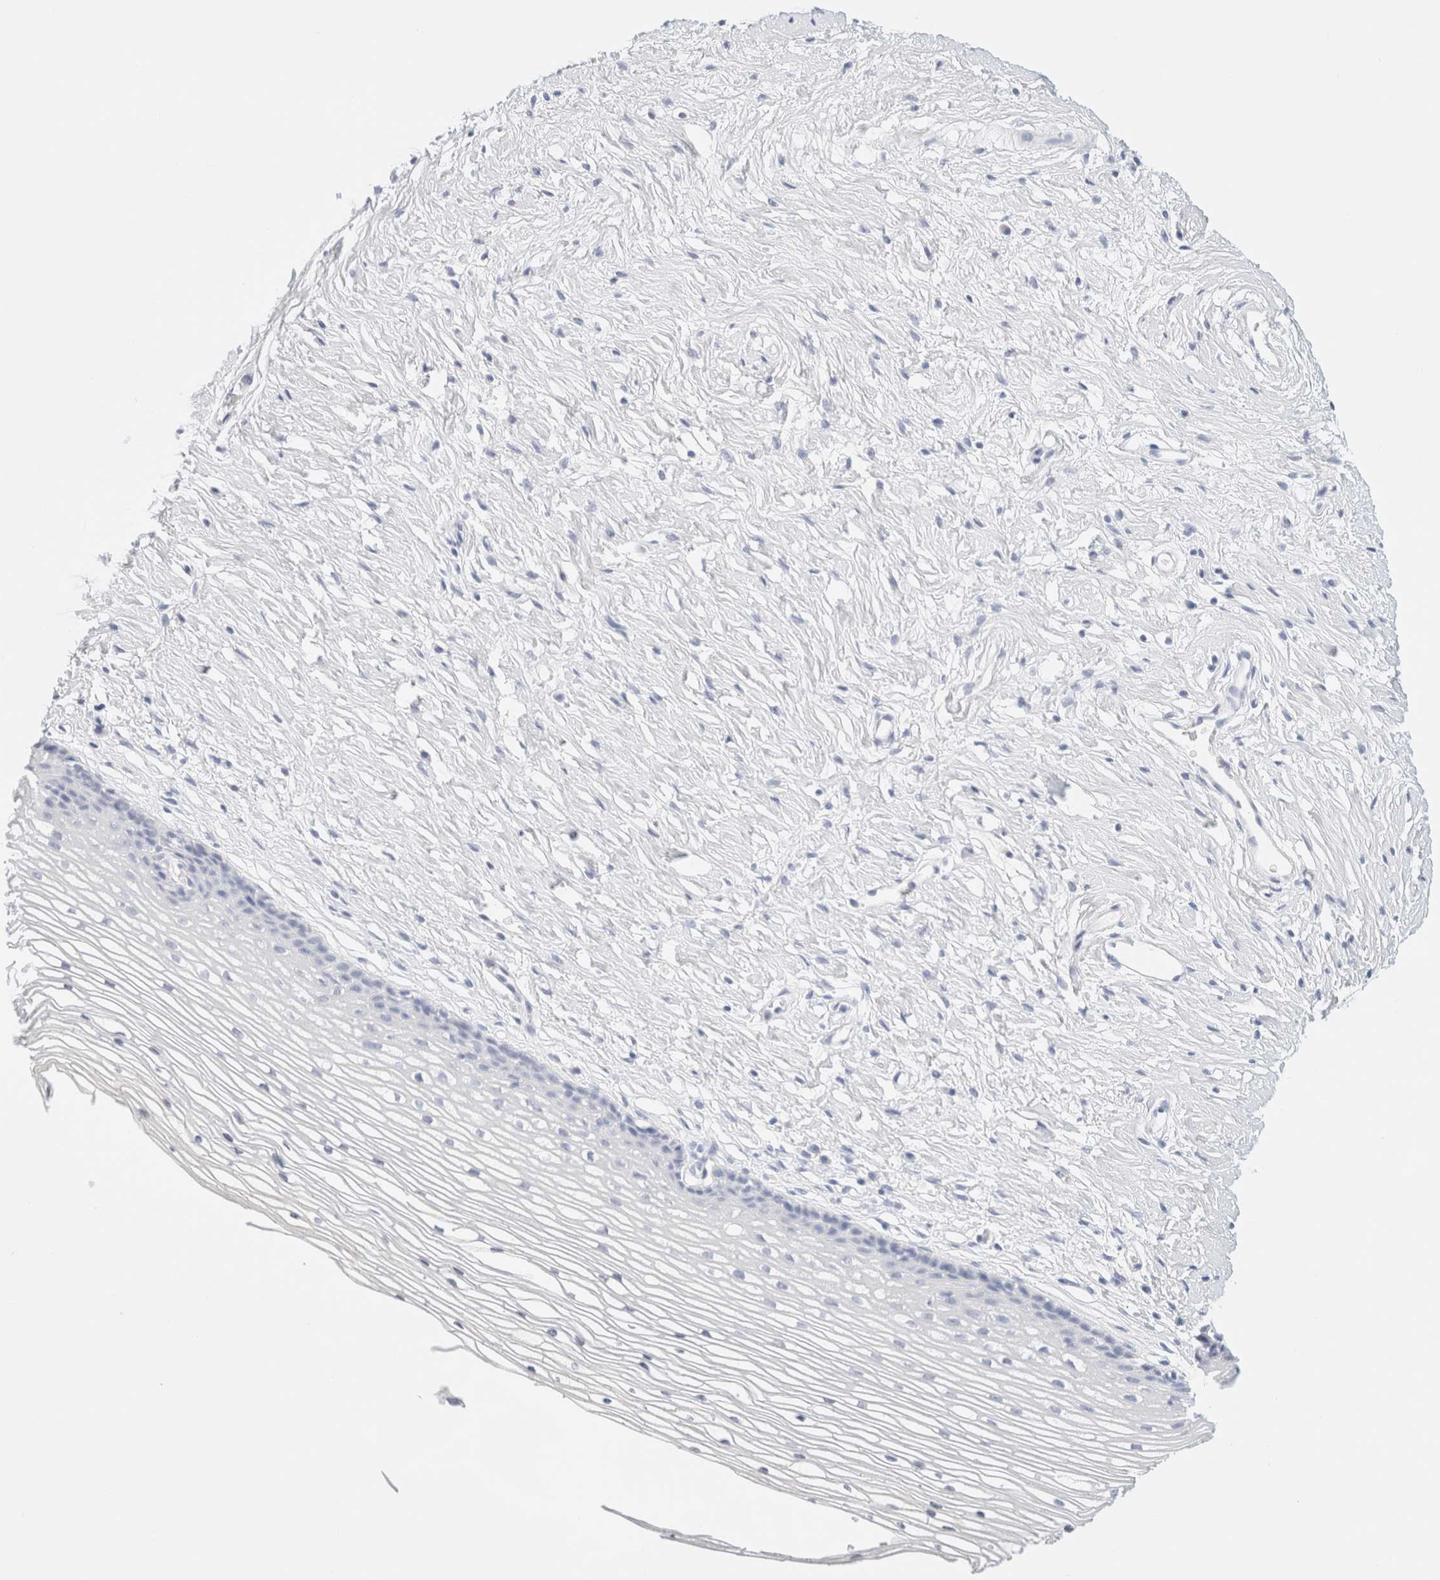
{"staining": {"intensity": "negative", "quantity": "none", "location": "none"}, "tissue": "cervix", "cell_type": "Glandular cells", "image_type": "normal", "snomed": [{"axis": "morphology", "description": "Normal tissue, NOS"}, {"axis": "topography", "description": "Cervix"}], "caption": "Immunohistochemical staining of normal human cervix reveals no significant expression in glandular cells.", "gene": "DPYS", "patient": {"sex": "female", "age": 77}}